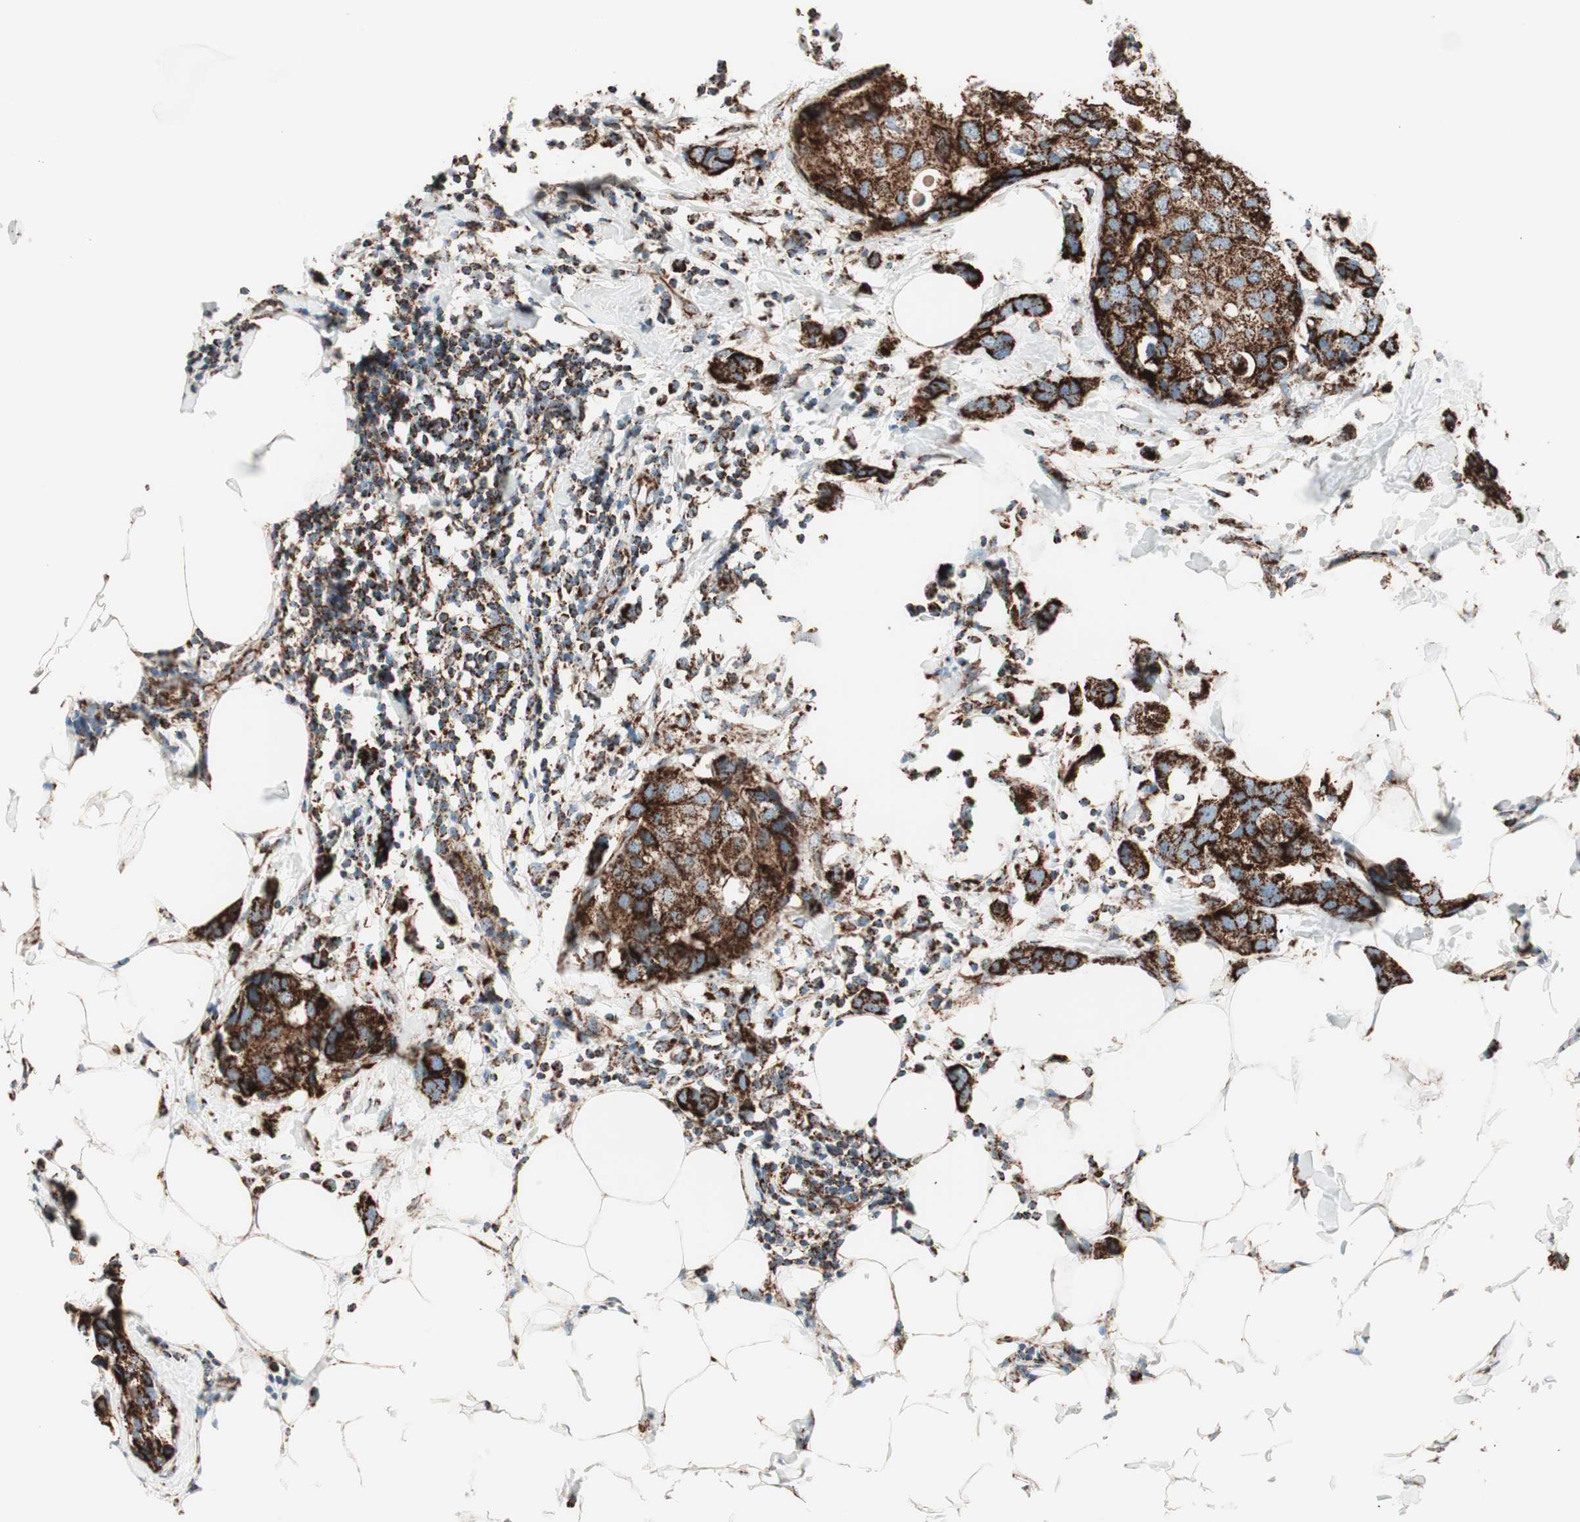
{"staining": {"intensity": "strong", "quantity": ">75%", "location": "cytoplasmic/membranous"}, "tissue": "breast cancer", "cell_type": "Tumor cells", "image_type": "cancer", "snomed": [{"axis": "morphology", "description": "Normal tissue, NOS"}, {"axis": "morphology", "description": "Duct carcinoma"}, {"axis": "topography", "description": "Breast"}], "caption": "Breast cancer was stained to show a protein in brown. There is high levels of strong cytoplasmic/membranous expression in approximately >75% of tumor cells. The staining was performed using DAB (3,3'-diaminobenzidine), with brown indicating positive protein expression. Nuclei are stained blue with hematoxylin.", "gene": "TOMM22", "patient": {"sex": "female", "age": 50}}